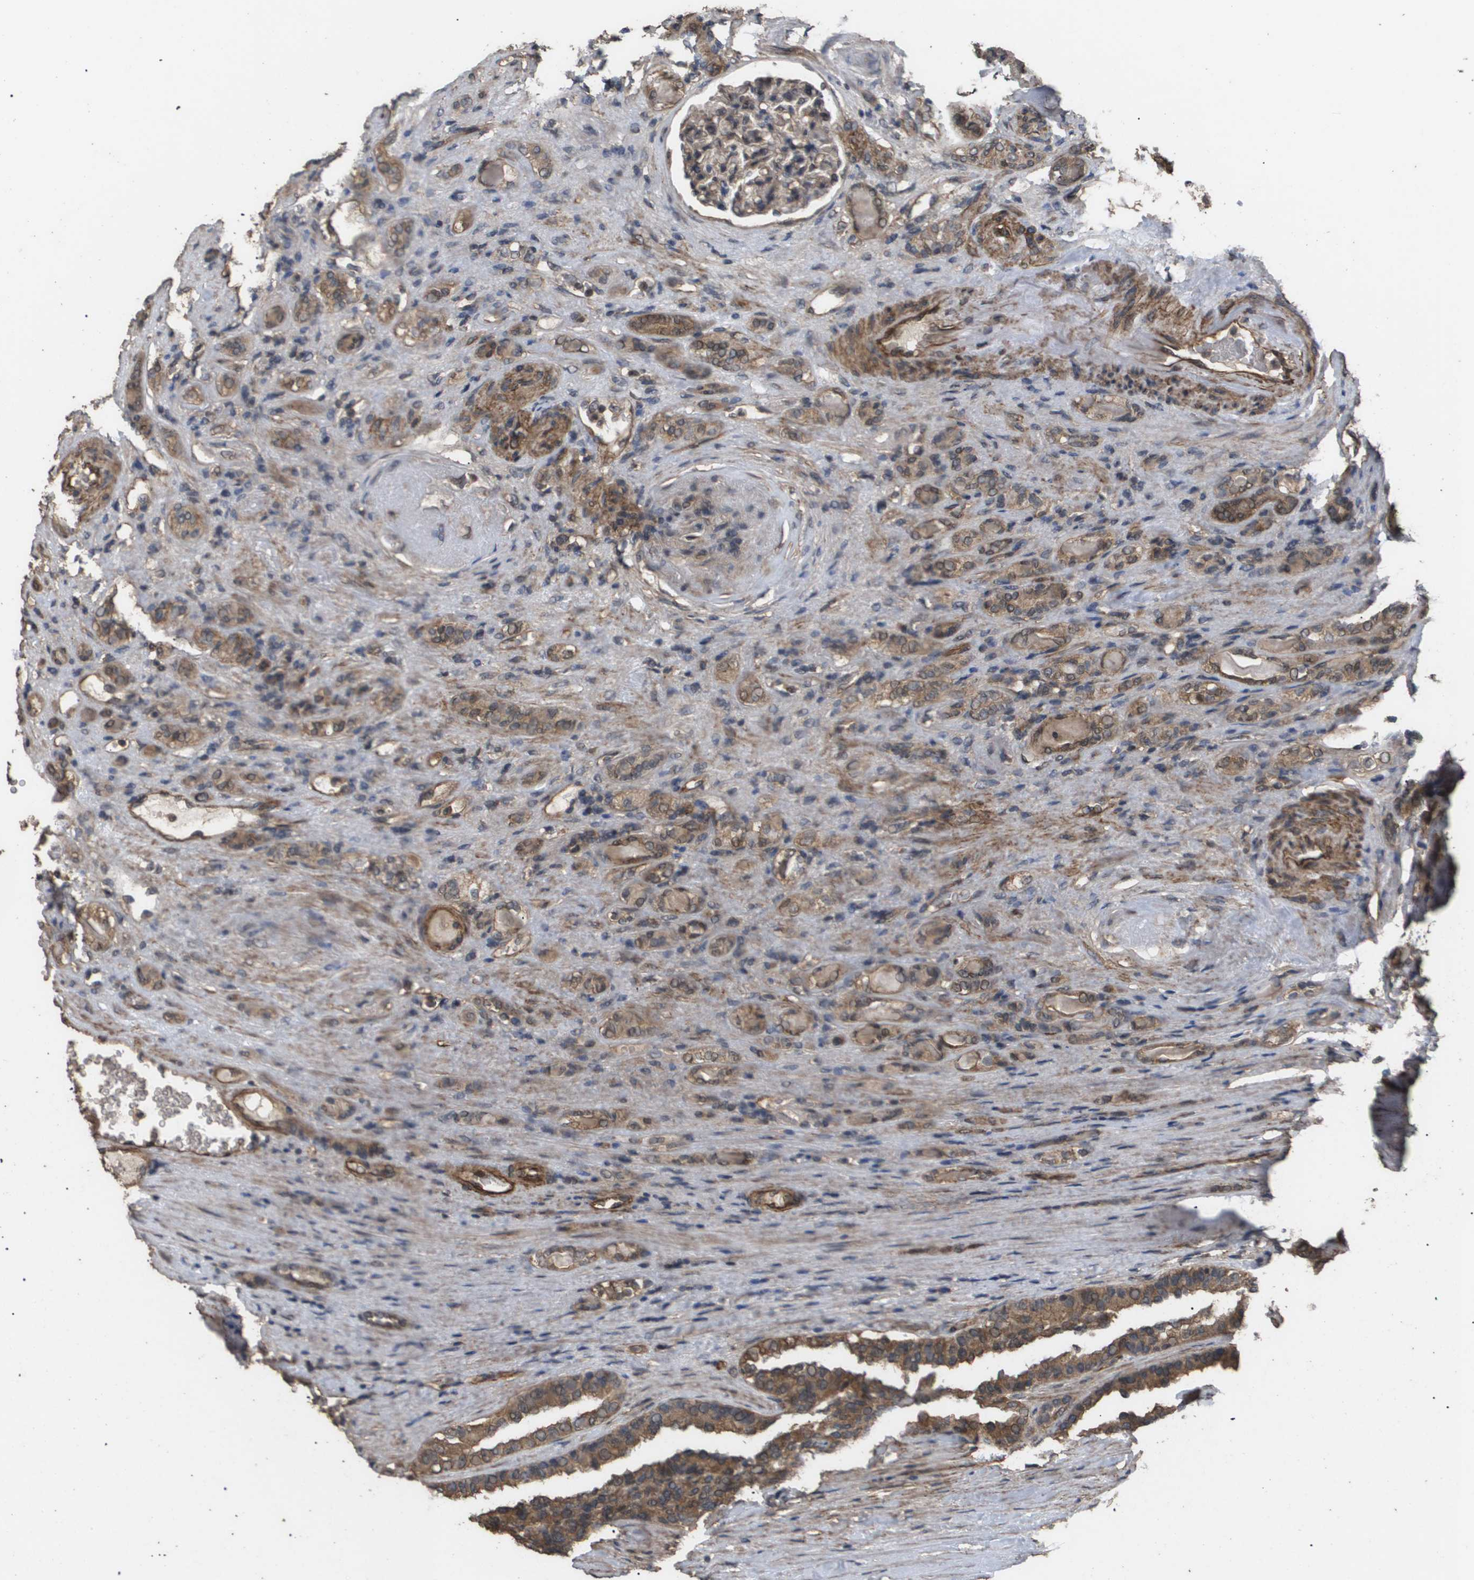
{"staining": {"intensity": "moderate", "quantity": ">75%", "location": "cytoplasmic/membranous"}, "tissue": "renal cancer", "cell_type": "Tumor cells", "image_type": "cancer", "snomed": [{"axis": "morphology", "description": "Adenocarcinoma, NOS"}, {"axis": "topography", "description": "Kidney"}], "caption": "A histopathology image showing moderate cytoplasmic/membranous expression in about >75% of tumor cells in renal adenocarcinoma, as visualized by brown immunohistochemical staining.", "gene": "CUL5", "patient": {"sex": "male", "age": 46}}